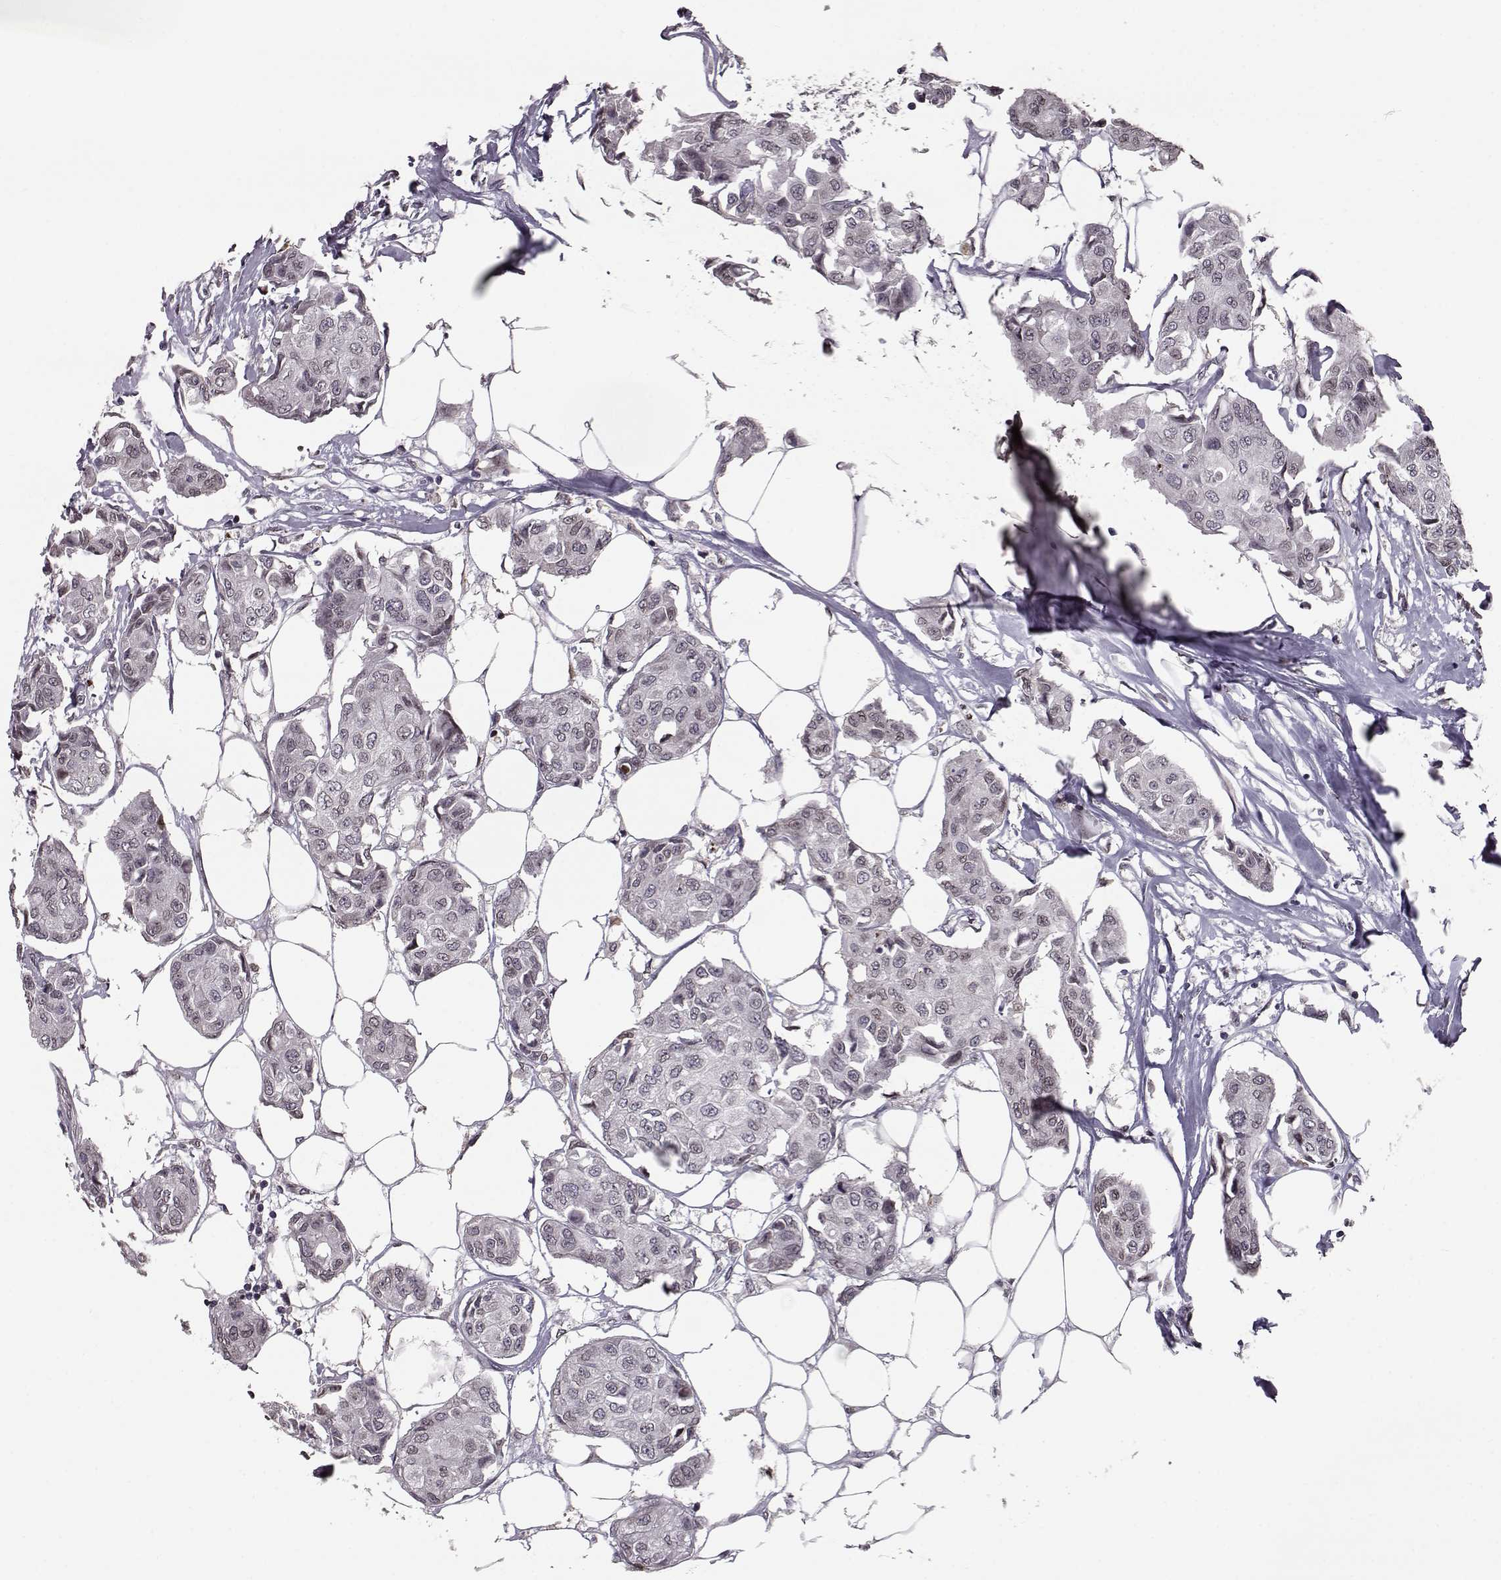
{"staining": {"intensity": "negative", "quantity": "none", "location": "none"}, "tissue": "breast cancer", "cell_type": "Tumor cells", "image_type": "cancer", "snomed": [{"axis": "morphology", "description": "Duct carcinoma"}, {"axis": "topography", "description": "Breast"}, {"axis": "topography", "description": "Lymph node"}], "caption": "A high-resolution photomicrograph shows immunohistochemistry (IHC) staining of breast intraductal carcinoma, which exhibits no significant staining in tumor cells.", "gene": "NUP37", "patient": {"sex": "female", "age": 80}}